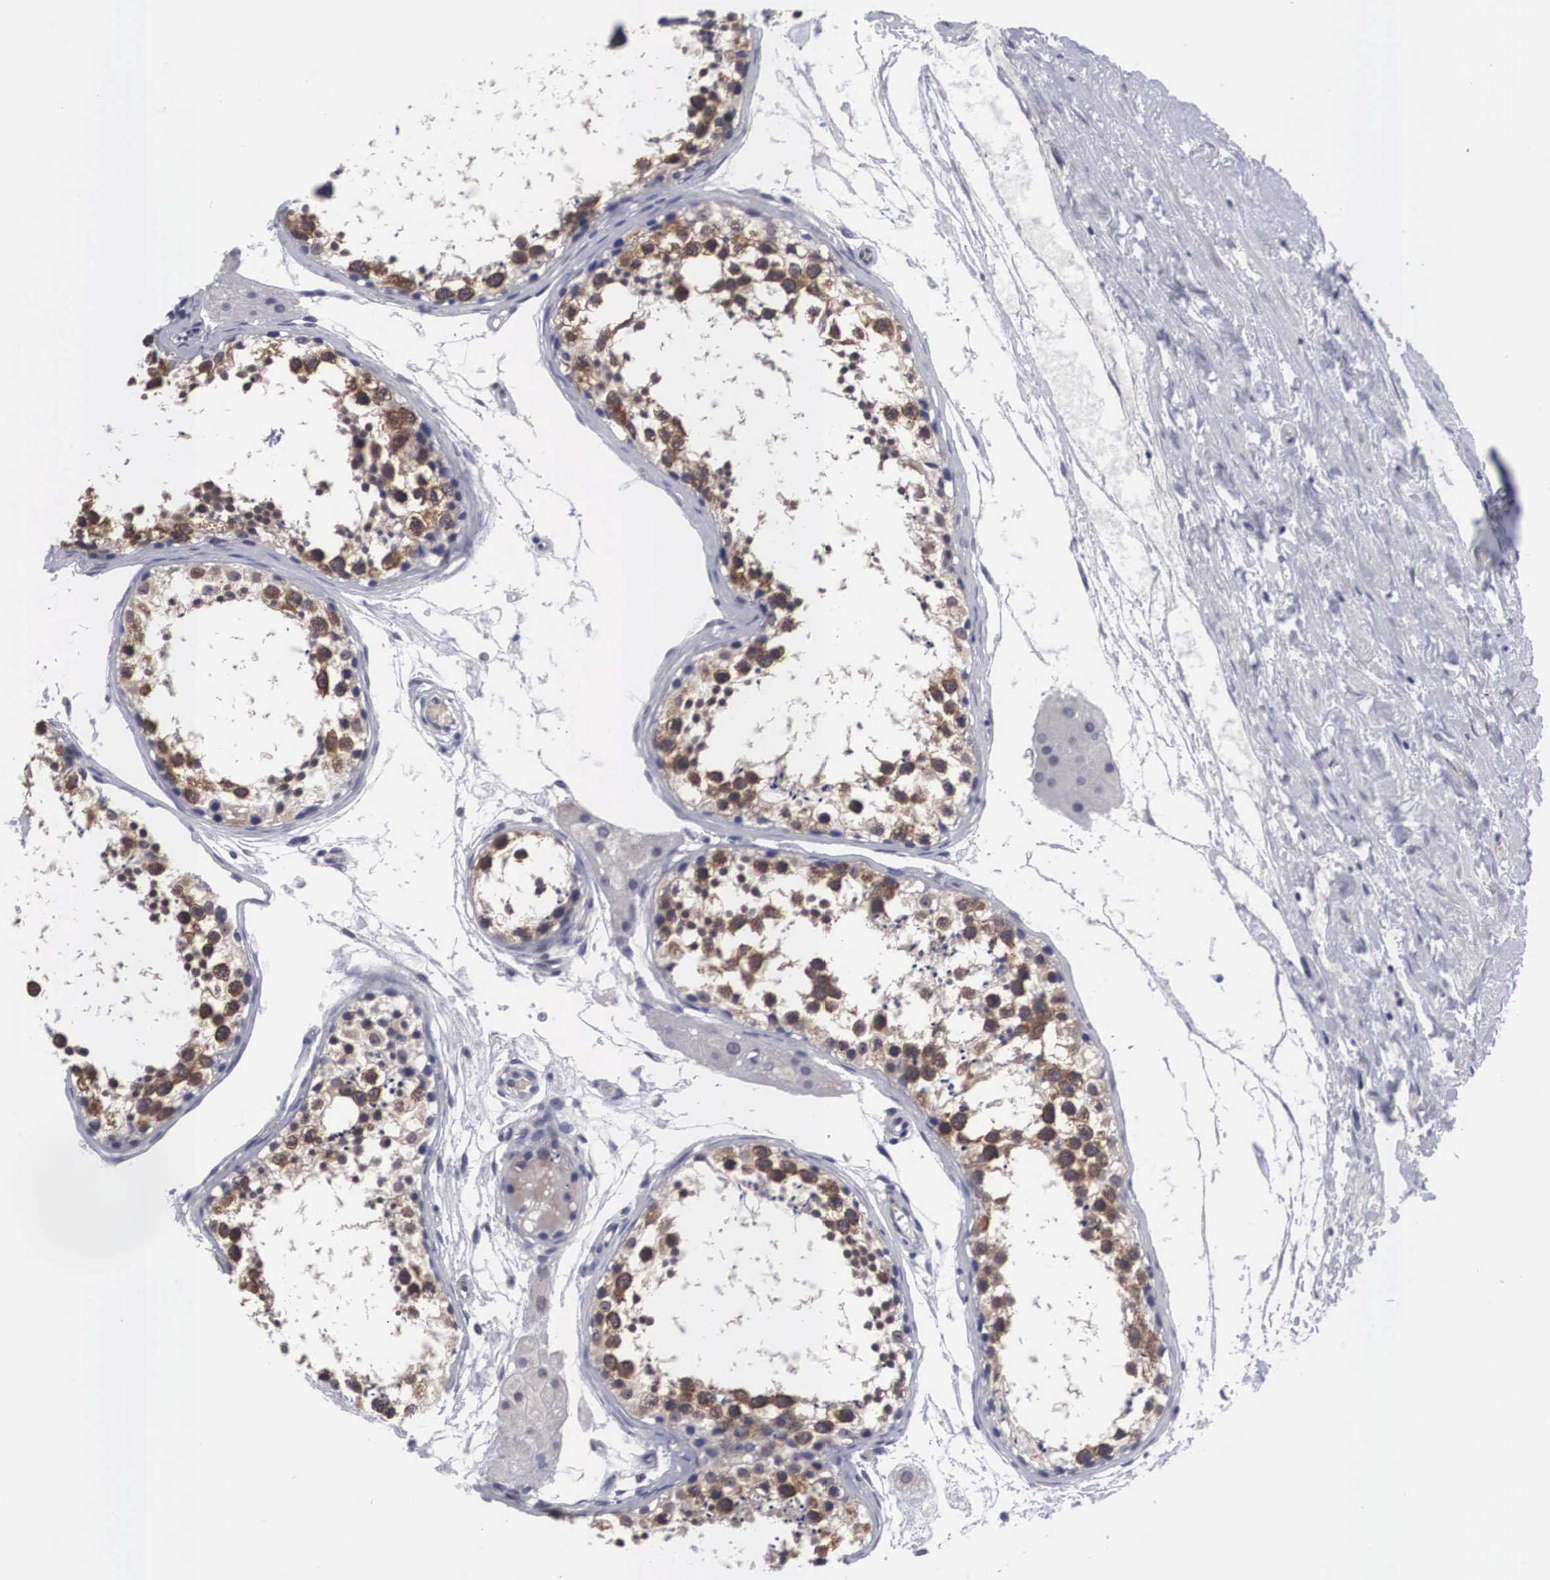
{"staining": {"intensity": "strong", "quantity": ">75%", "location": "cytoplasmic/membranous"}, "tissue": "testis", "cell_type": "Cells in seminiferous ducts", "image_type": "normal", "snomed": [{"axis": "morphology", "description": "Normal tissue, NOS"}, {"axis": "topography", "description": "Testis"}], "caption": "Testis was stained to show a protein in brown. There is high levels of strong cytoplasmic/membranous staining in about >75% of cells in seminiferous ducts. The staining was performed using DAB, with brown indicating positive protein expression. Nuclei are stained blue with hematoxylin.", "gene": "OTX2", "patient": {"sex": "male", "age": 57}}